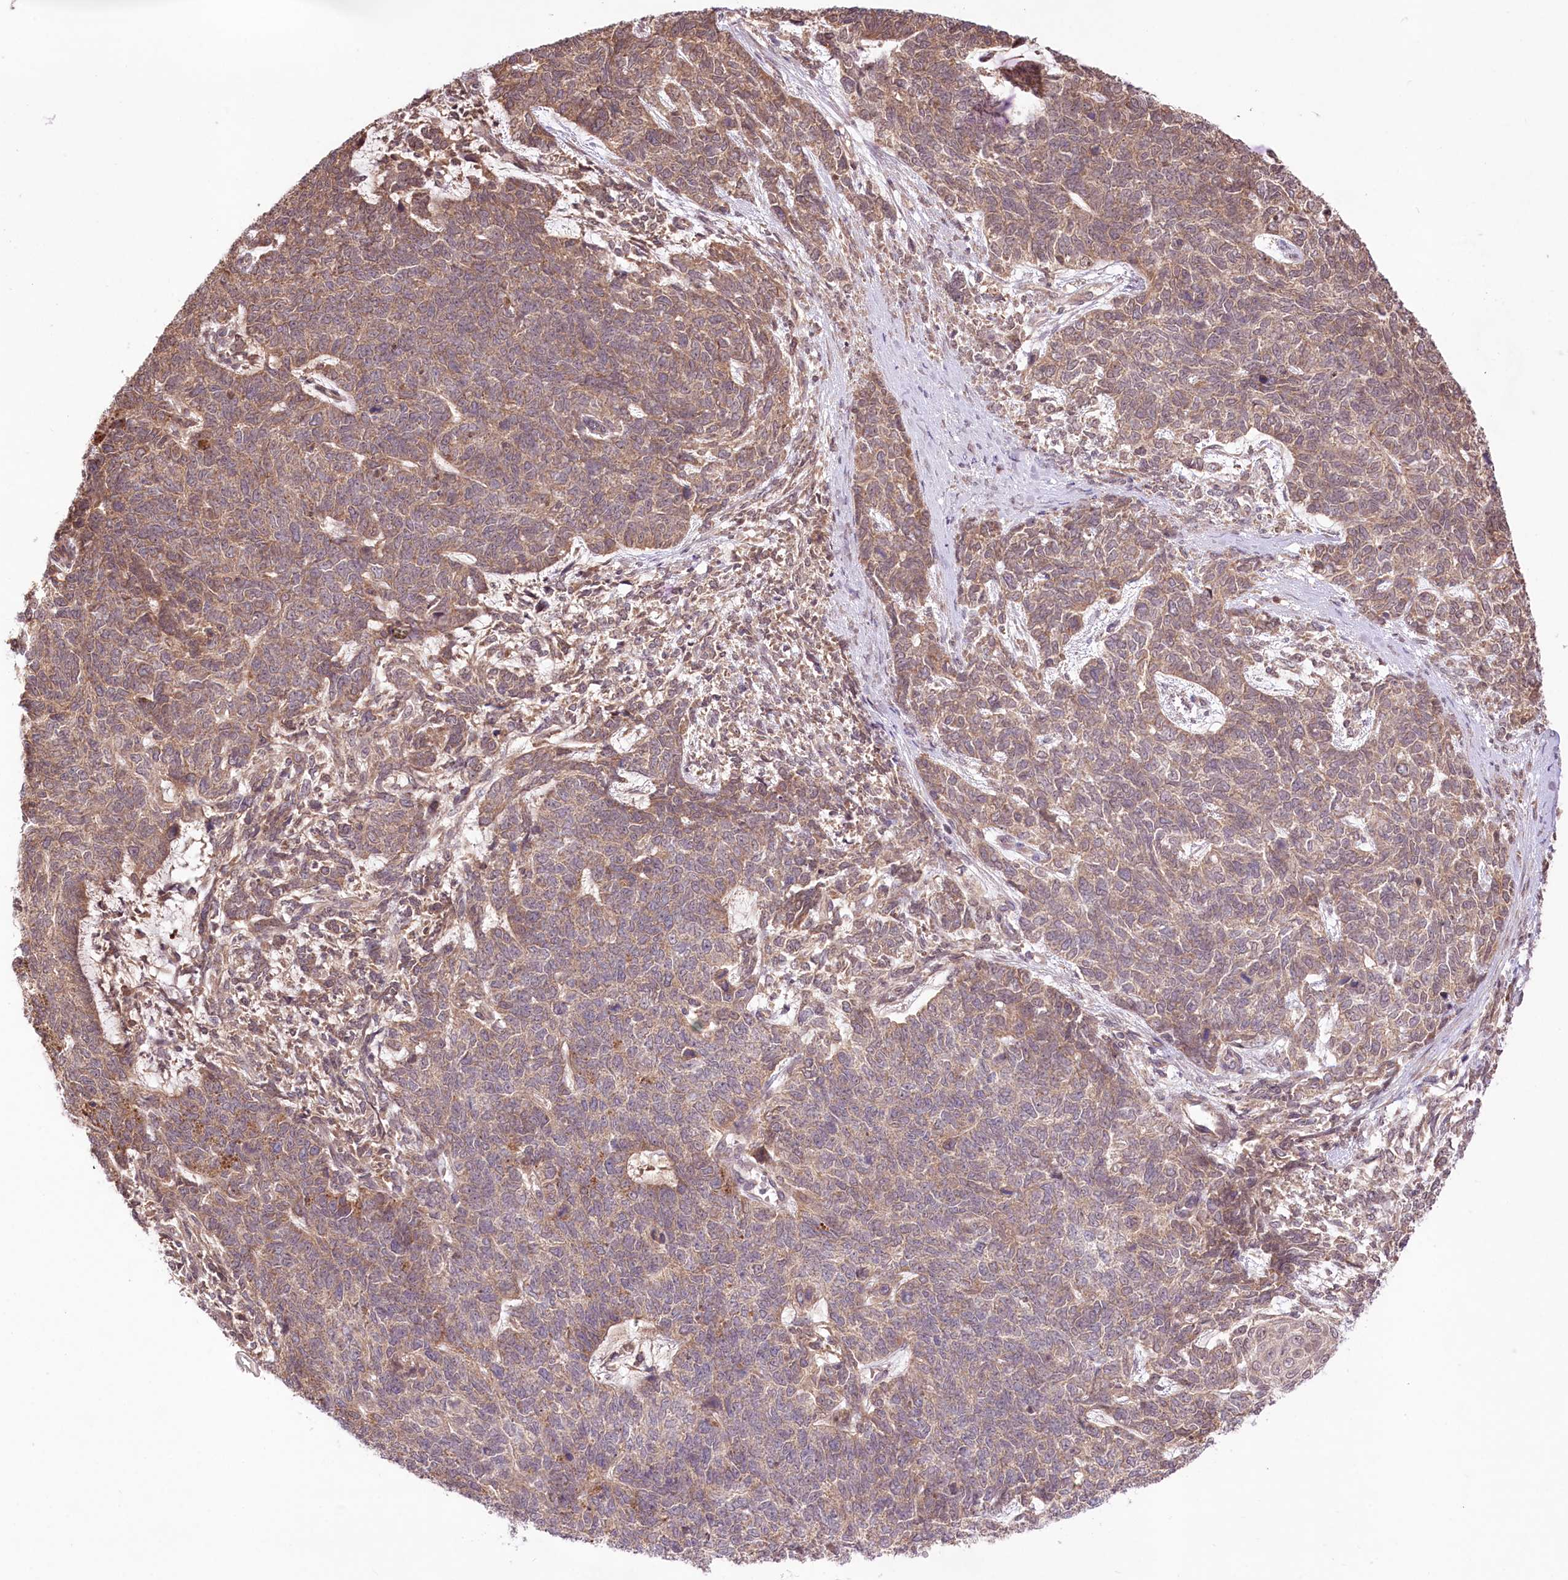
{"staining": {"intensity": "moderate", "quantity": ">75%", "location": "cytoplasmic/membranous"}, "tissue": "cervical cancer", "cell_type": "Tumor cells", "image_type": "cancer", "snomed": [{"axis": "morphology", "description": "Squamous cell carcinoma, NOS"}, {"axis": "topography", "description": "Cervix"}], "caption": "This is a histology image of immunohistochemistry (IHC) staining of squamous cell carcinoma (cervical), which shows moderate positivity in the cytoplasmic/membranous of tumor cells.", "gene": "HELT", "patient": {"sex": "female", "age": 63}}